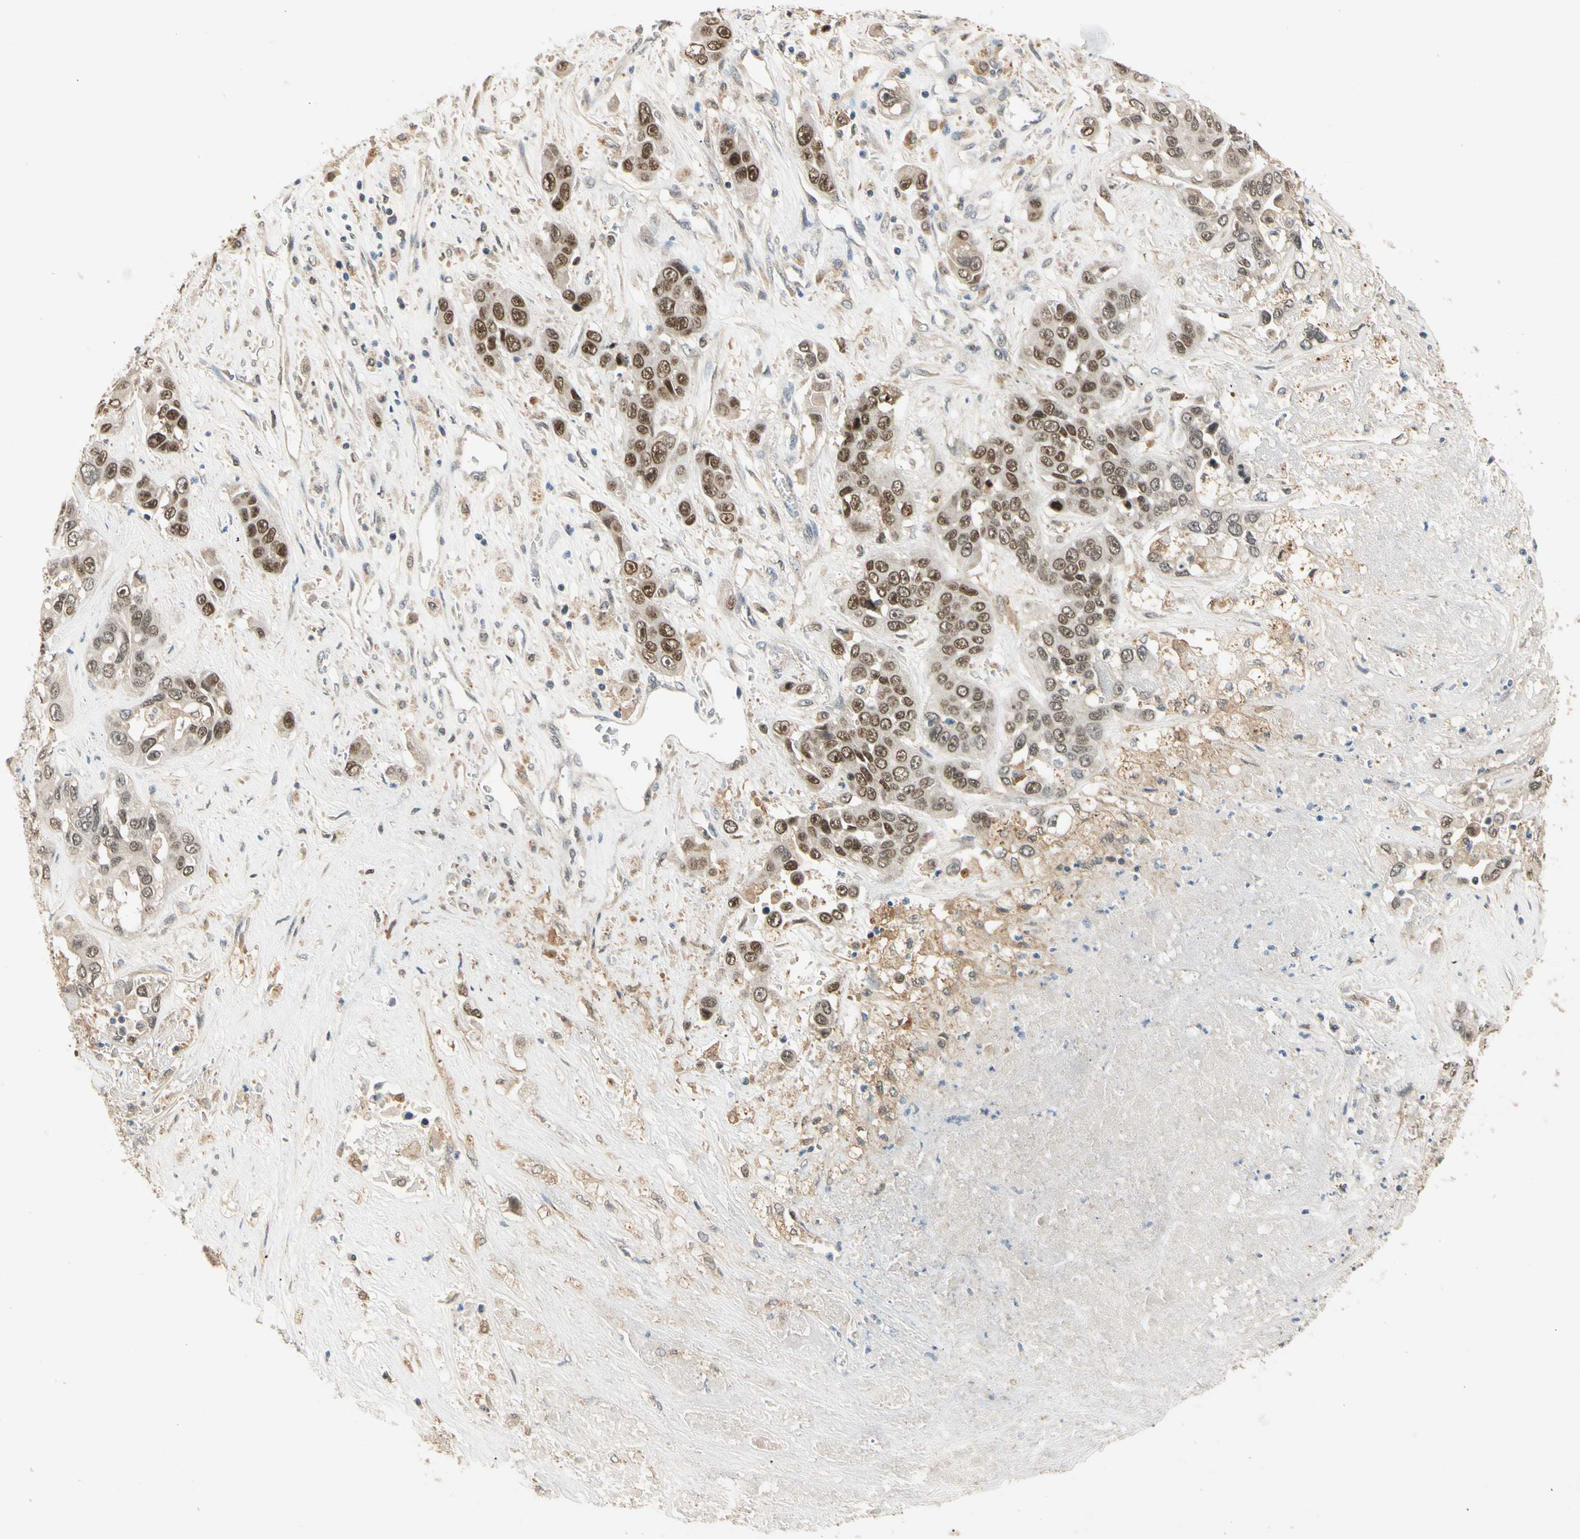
{"staining": {"intensity": "strong", "quantity": ">75%", "location": "cytoplasmic/membranous,nuclear"}, "tissue": "liver cancer", "cell_type": "Tumor cells", "image_type": "cancer", "snomed": [{"axis": "morphology", "description": "Cholangiocarcinoma"}, {"axis": "topography", "description": "Liver"}], "caption": "Protein analysis of liver cancer tissue shows strong cytoplasmic/membranous and nuclear positivity in approximately >75% of tumor cells.", "gene": "RIOX2", "patient": {"sex": "female", "age": 52}}